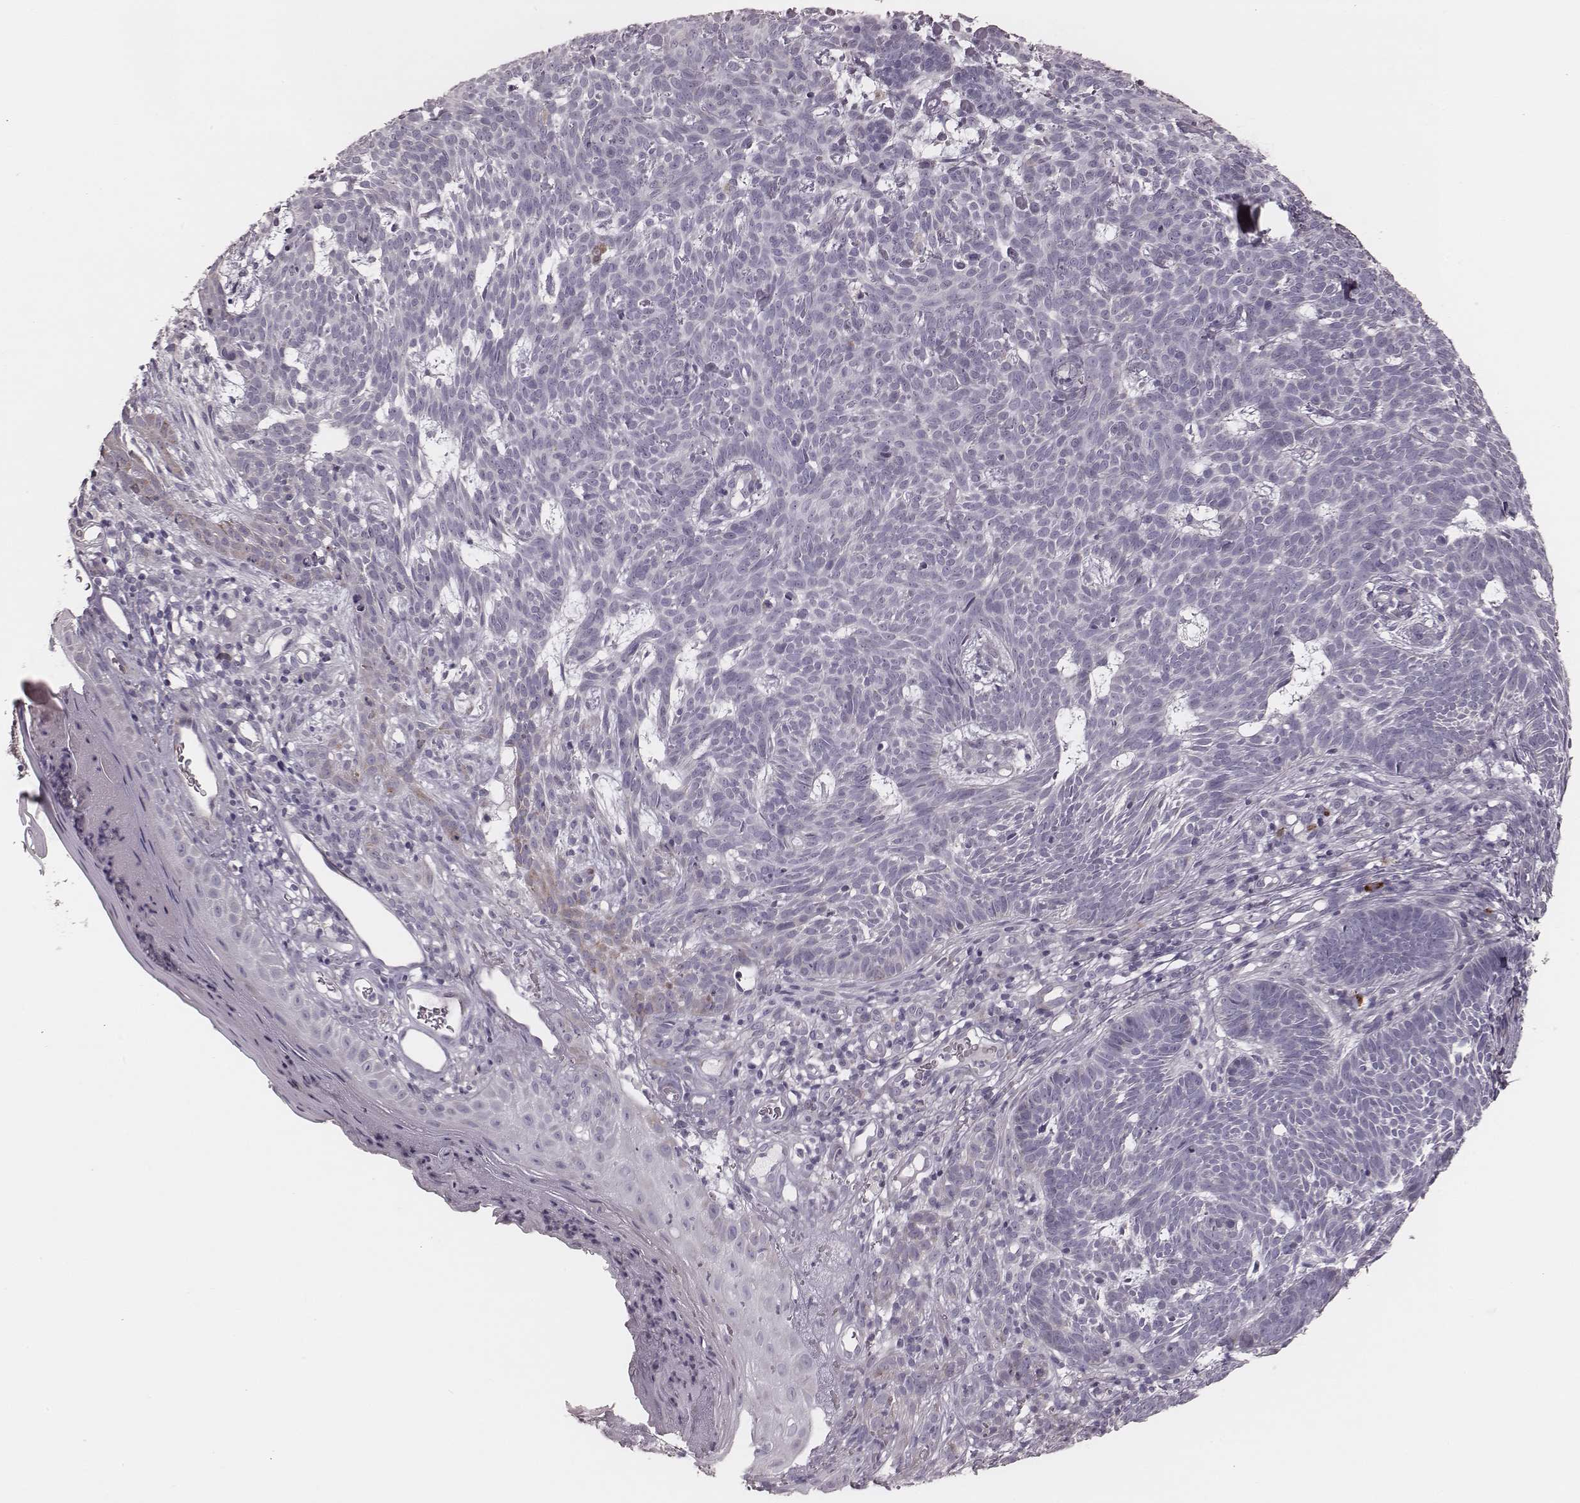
{"staining": {"intensity": "negative", "quantity": "none", "location": "none"}, "tissue": "skin cancer", "cell_type": "Tumor cells", "image_type": "cancer", "snomed": [{"axis": "morphology", "description": "Basal cell carcinoma"}, {"axis": "topography", "description": "Skin"}], "caption": "Immunohistochemistry (IHC) of skin cancer (basal cell carcinoma) exhibits no positivity in tumor cells.", "gene": "KIF5C", "patient": {"sex": "male", "age": 59}}